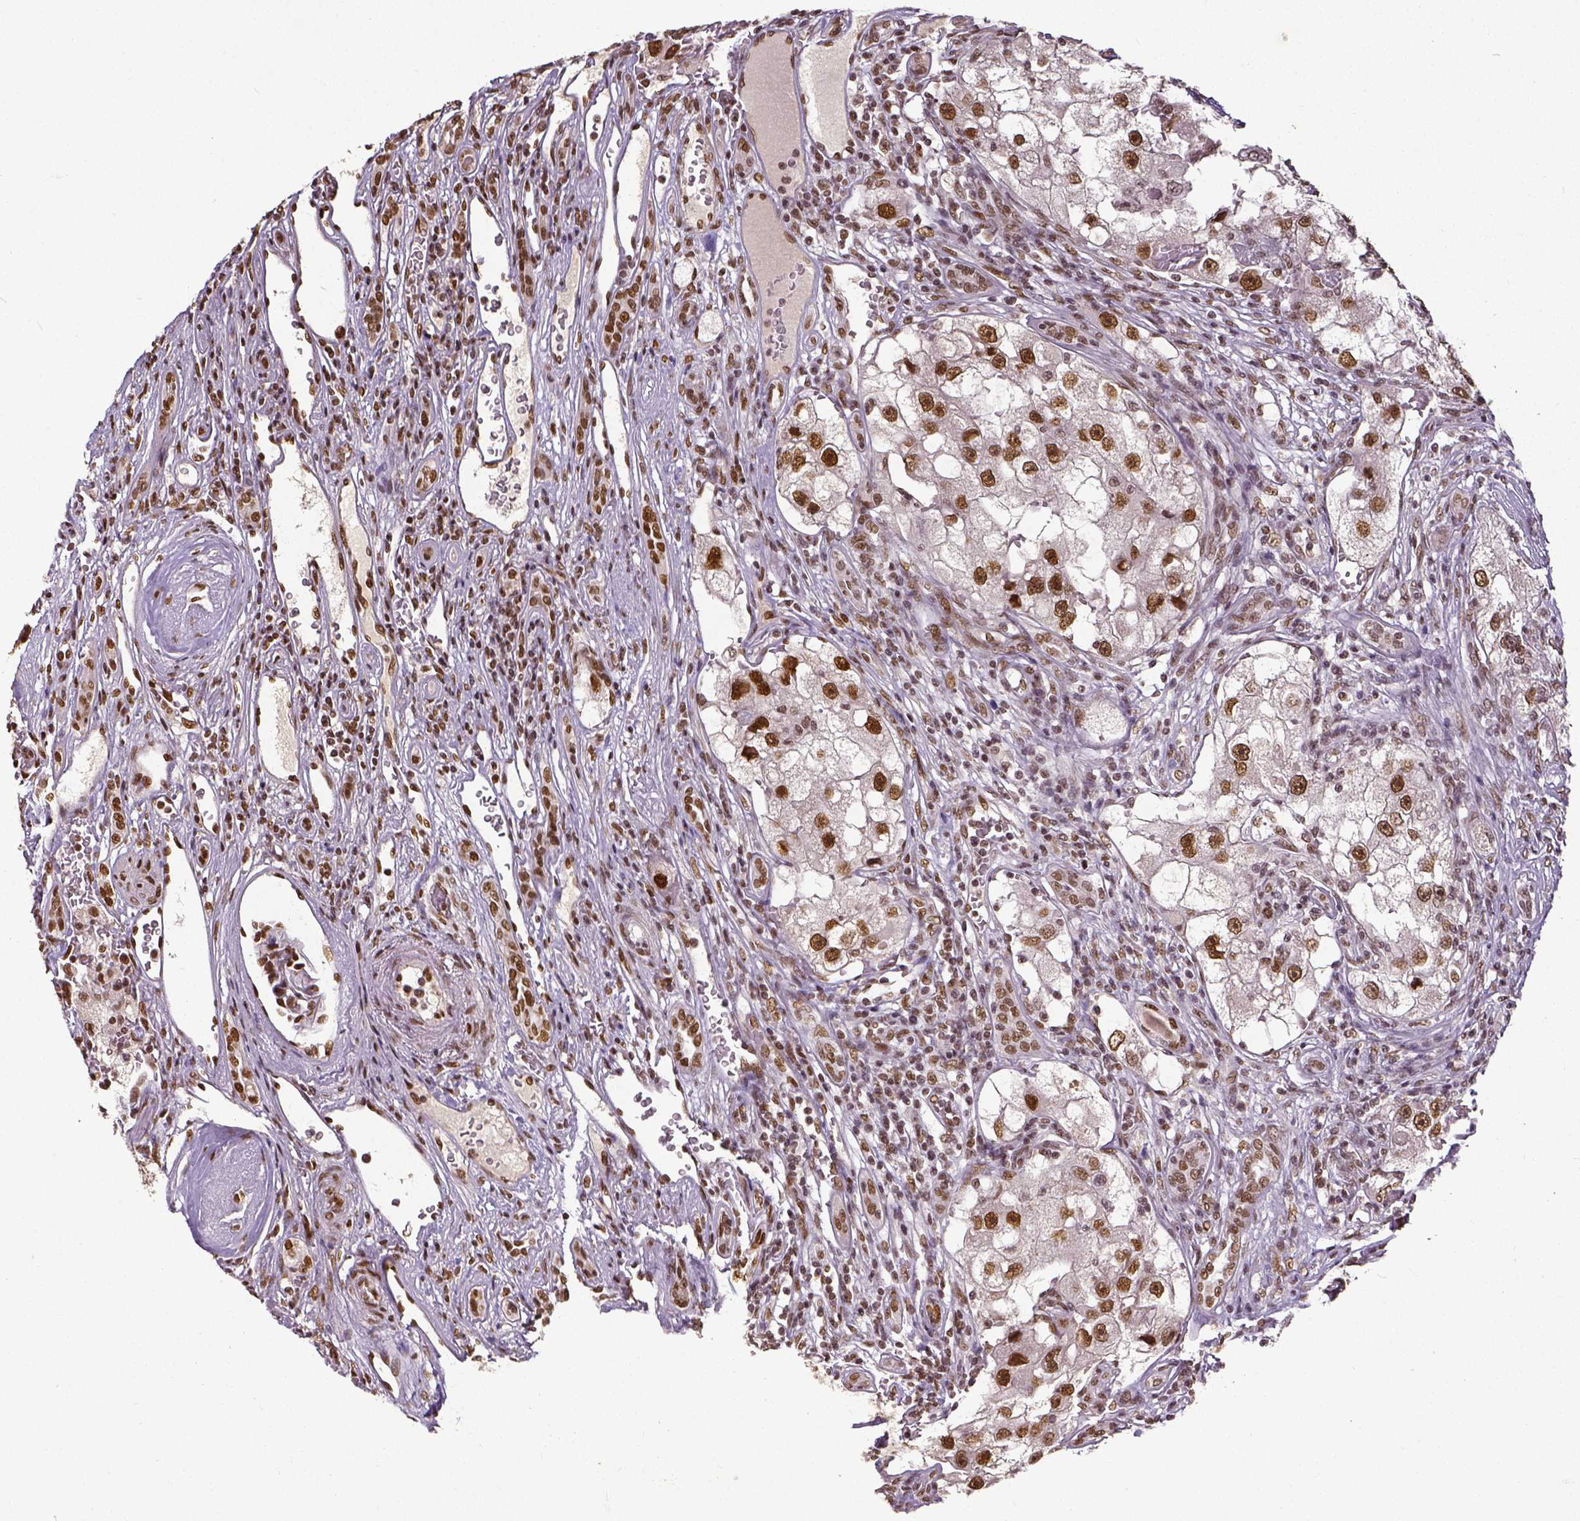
{"staining": {"intensity": "moderate", "quantity": ">75%", "location": "nuclear"}, "tissue": "renal cancer", "cell_type": "Tumor cells", "image_type": "cancer", "snomed": [{"axis": "morphology", "description": "Adenocarcinoma, NOS"}, {"axis": "topography", "description": "Kidney"}], "caption": "Protein expression by immunohistochemistry (IHC) demonstrates moderate nuclear positivity in about >75% of tumor cells in renal adenocarcinoma. (IHC, brightfield microscopy, high magnification).", "gene": "ATRX", "patient": {"sex": "male", "age": 63}}